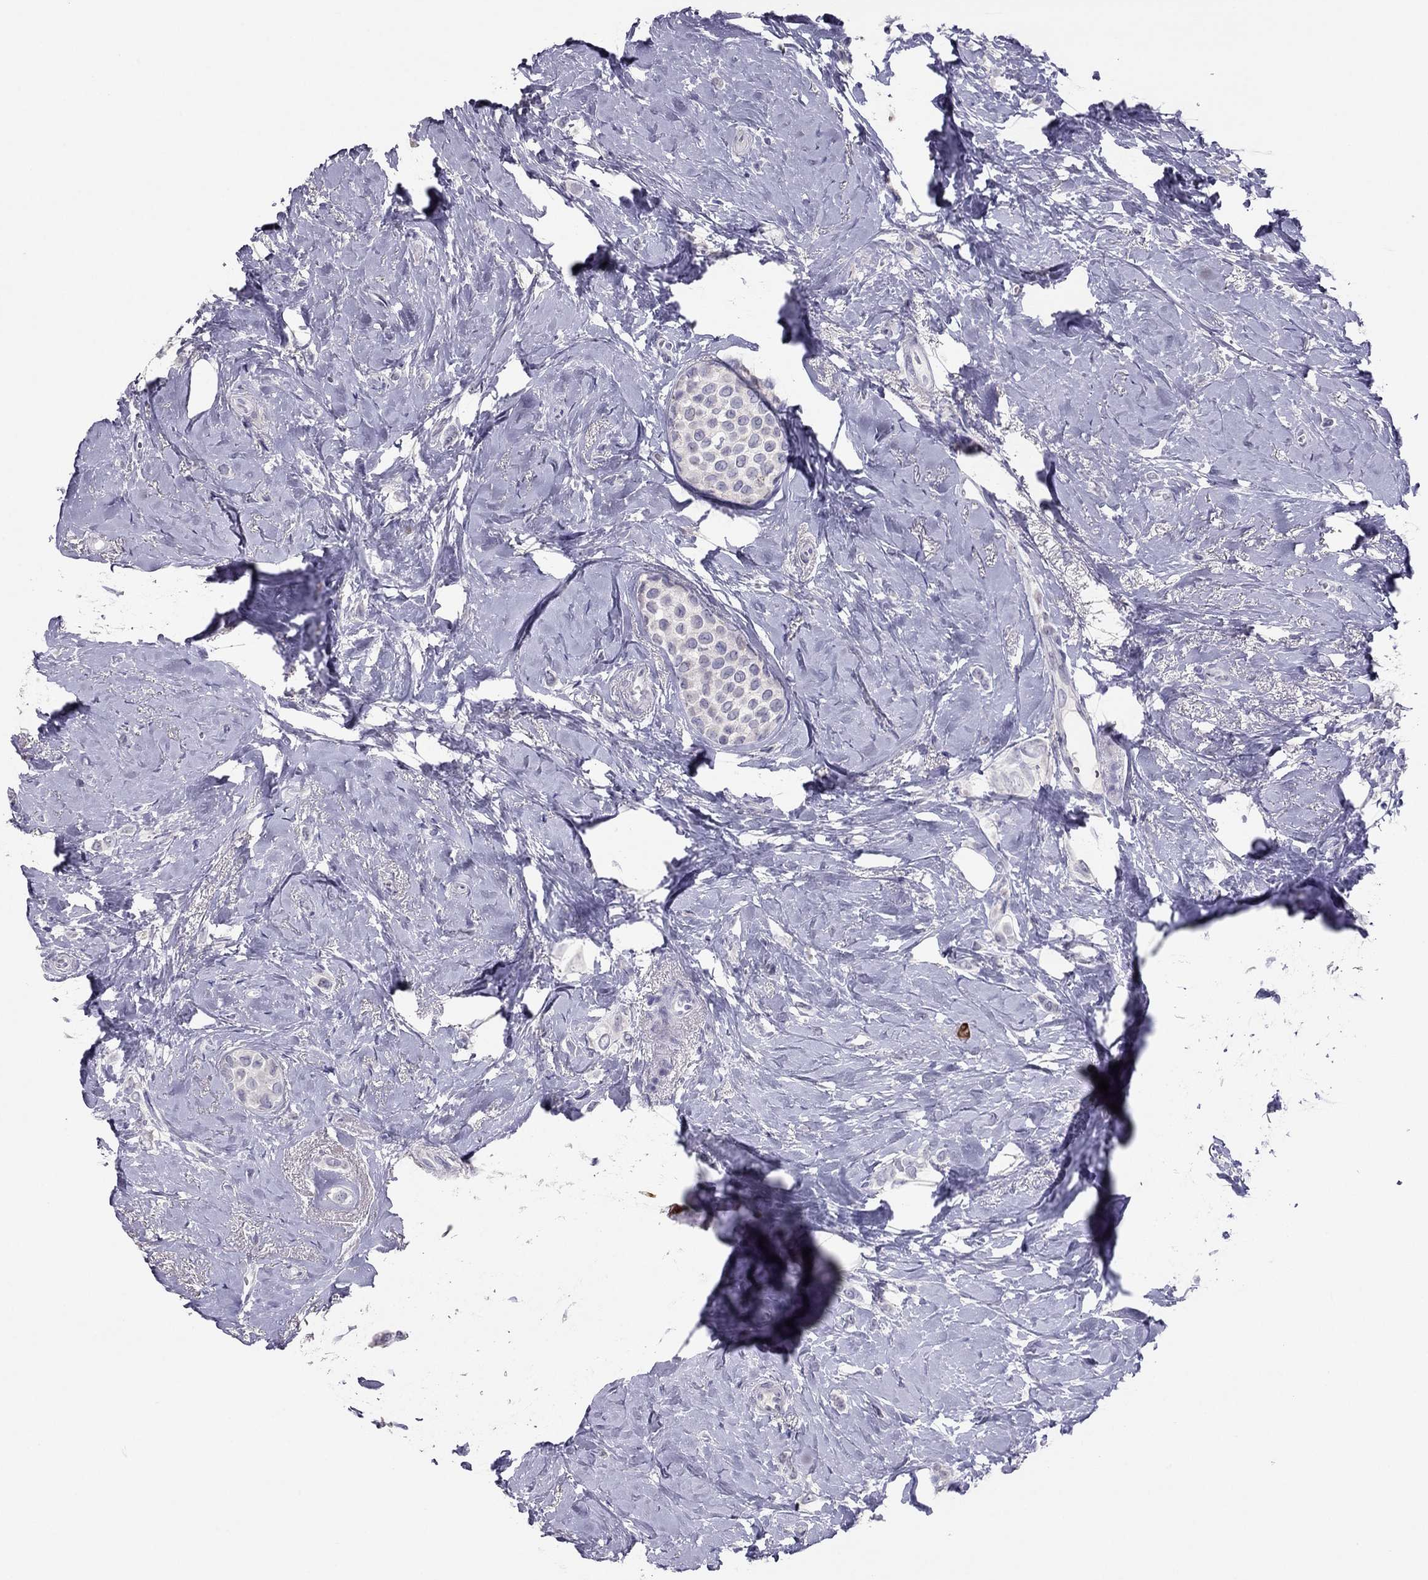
{"staining": {"intensity": "negative", "quantity": "none", "location": "none"}, "tissue": "breast cancer", "cell_type": "Tumor cells", "image_type": "cancer", "snomed": [{"axis": "morphology", "description": "Lobular carcinoma"}, {"axis": "topography", "description": "Breast"}], "caption": "High magnification brightfield microscopy of breast cancer stained with DAB (brown) and counterstained with hematoxylin (blue): tumor cells show no significant positivity.", "gene": "RGS8", "patient": {"sex": "female", "age": 66}}